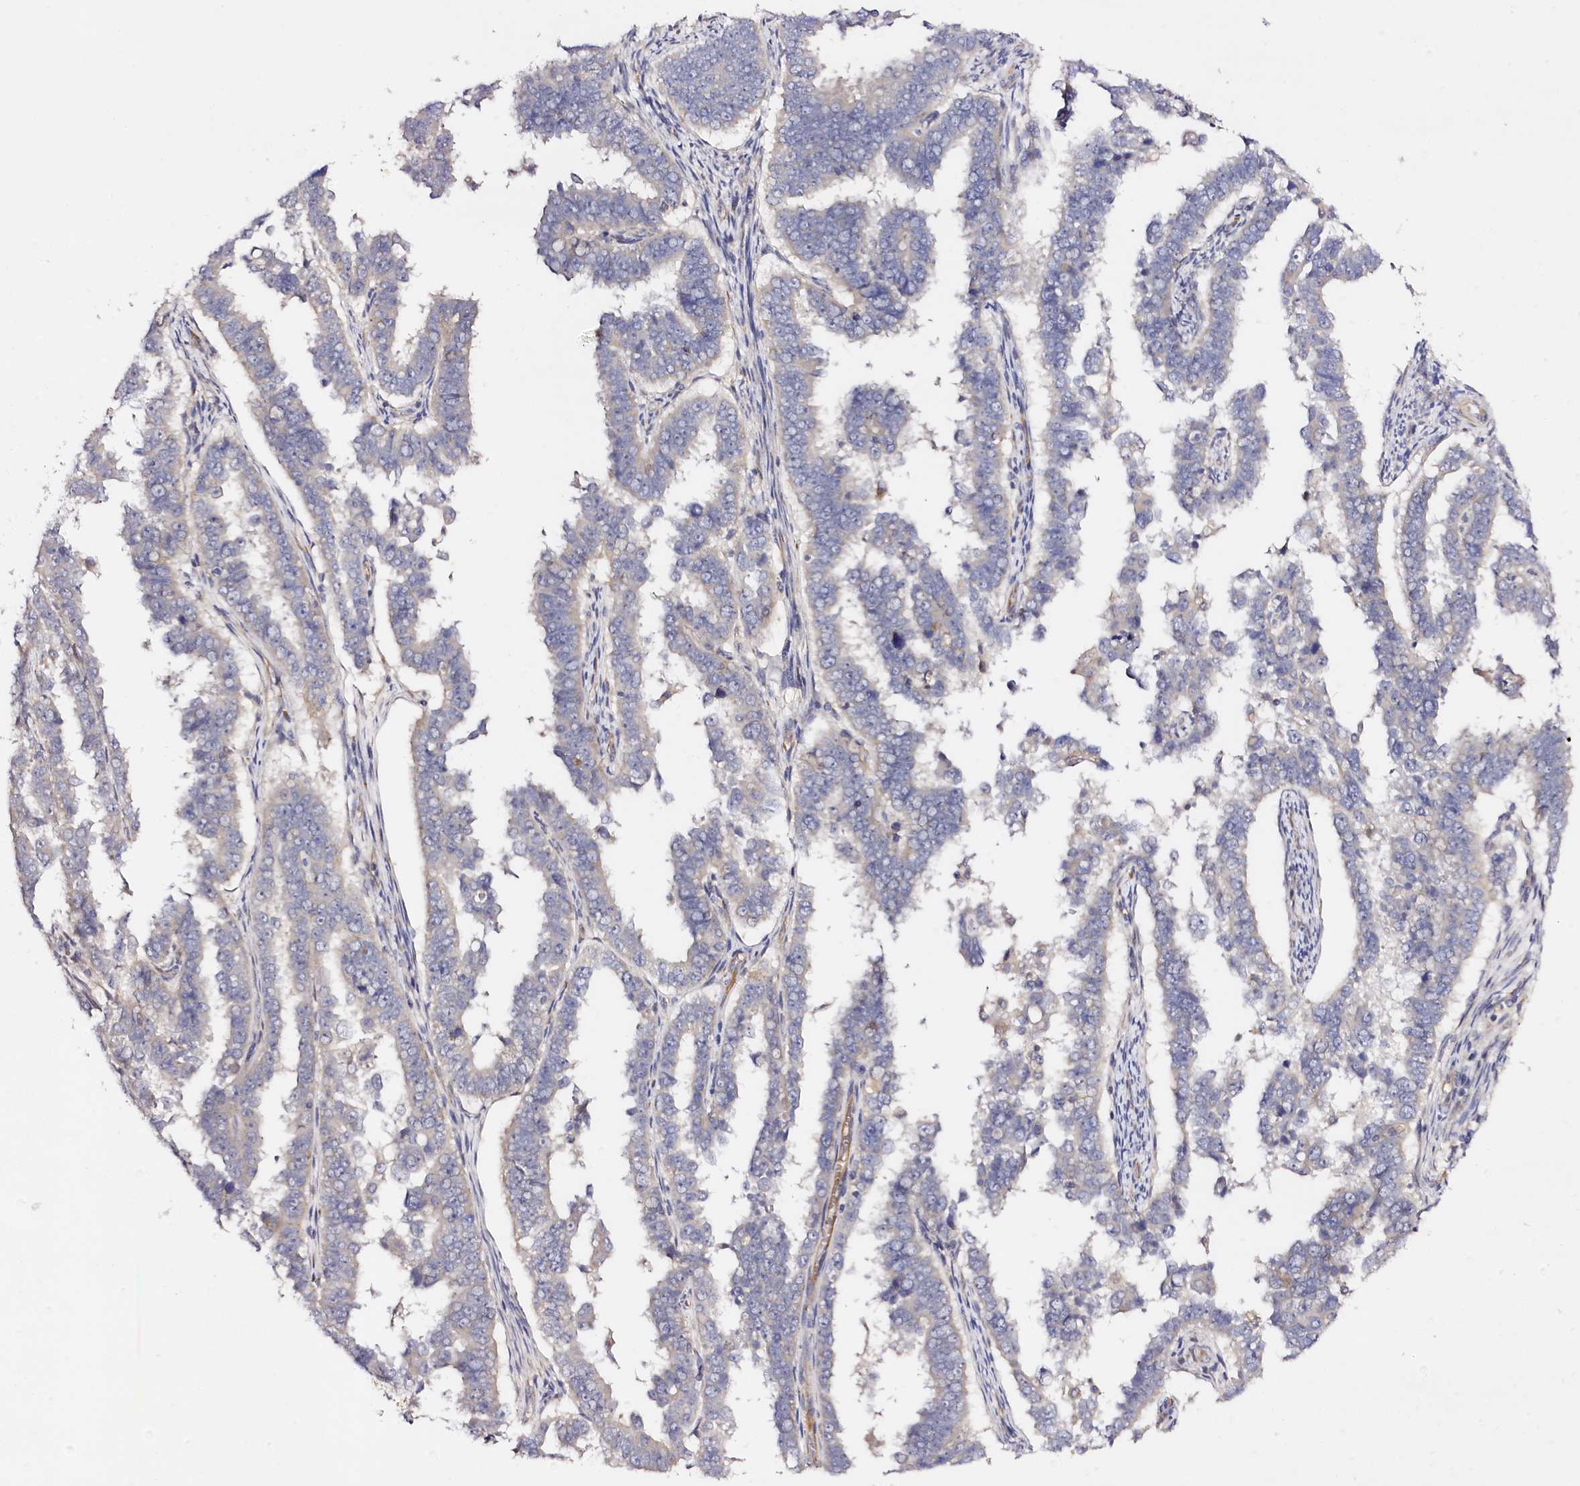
{"staining": {"intensity": "negative", "quantity": "none", "location": "none"}, "tissue": "endometrial cancer", "cell_type": "Tumor cells", "image_type": "cancer", "snomed": [{"axis": "morphology", "description": "Adenocarcinoma, NOS"}, {"axis": "topography", "description": "Endometrium"}], "caption": "DAB immunohistochemical staining of endometrial cancer (adenocarcinoma) exhibits no significant positivity in tumor cells.", "gene": "SLC7A1", "patient": {"sex": "female", "age": 75}}